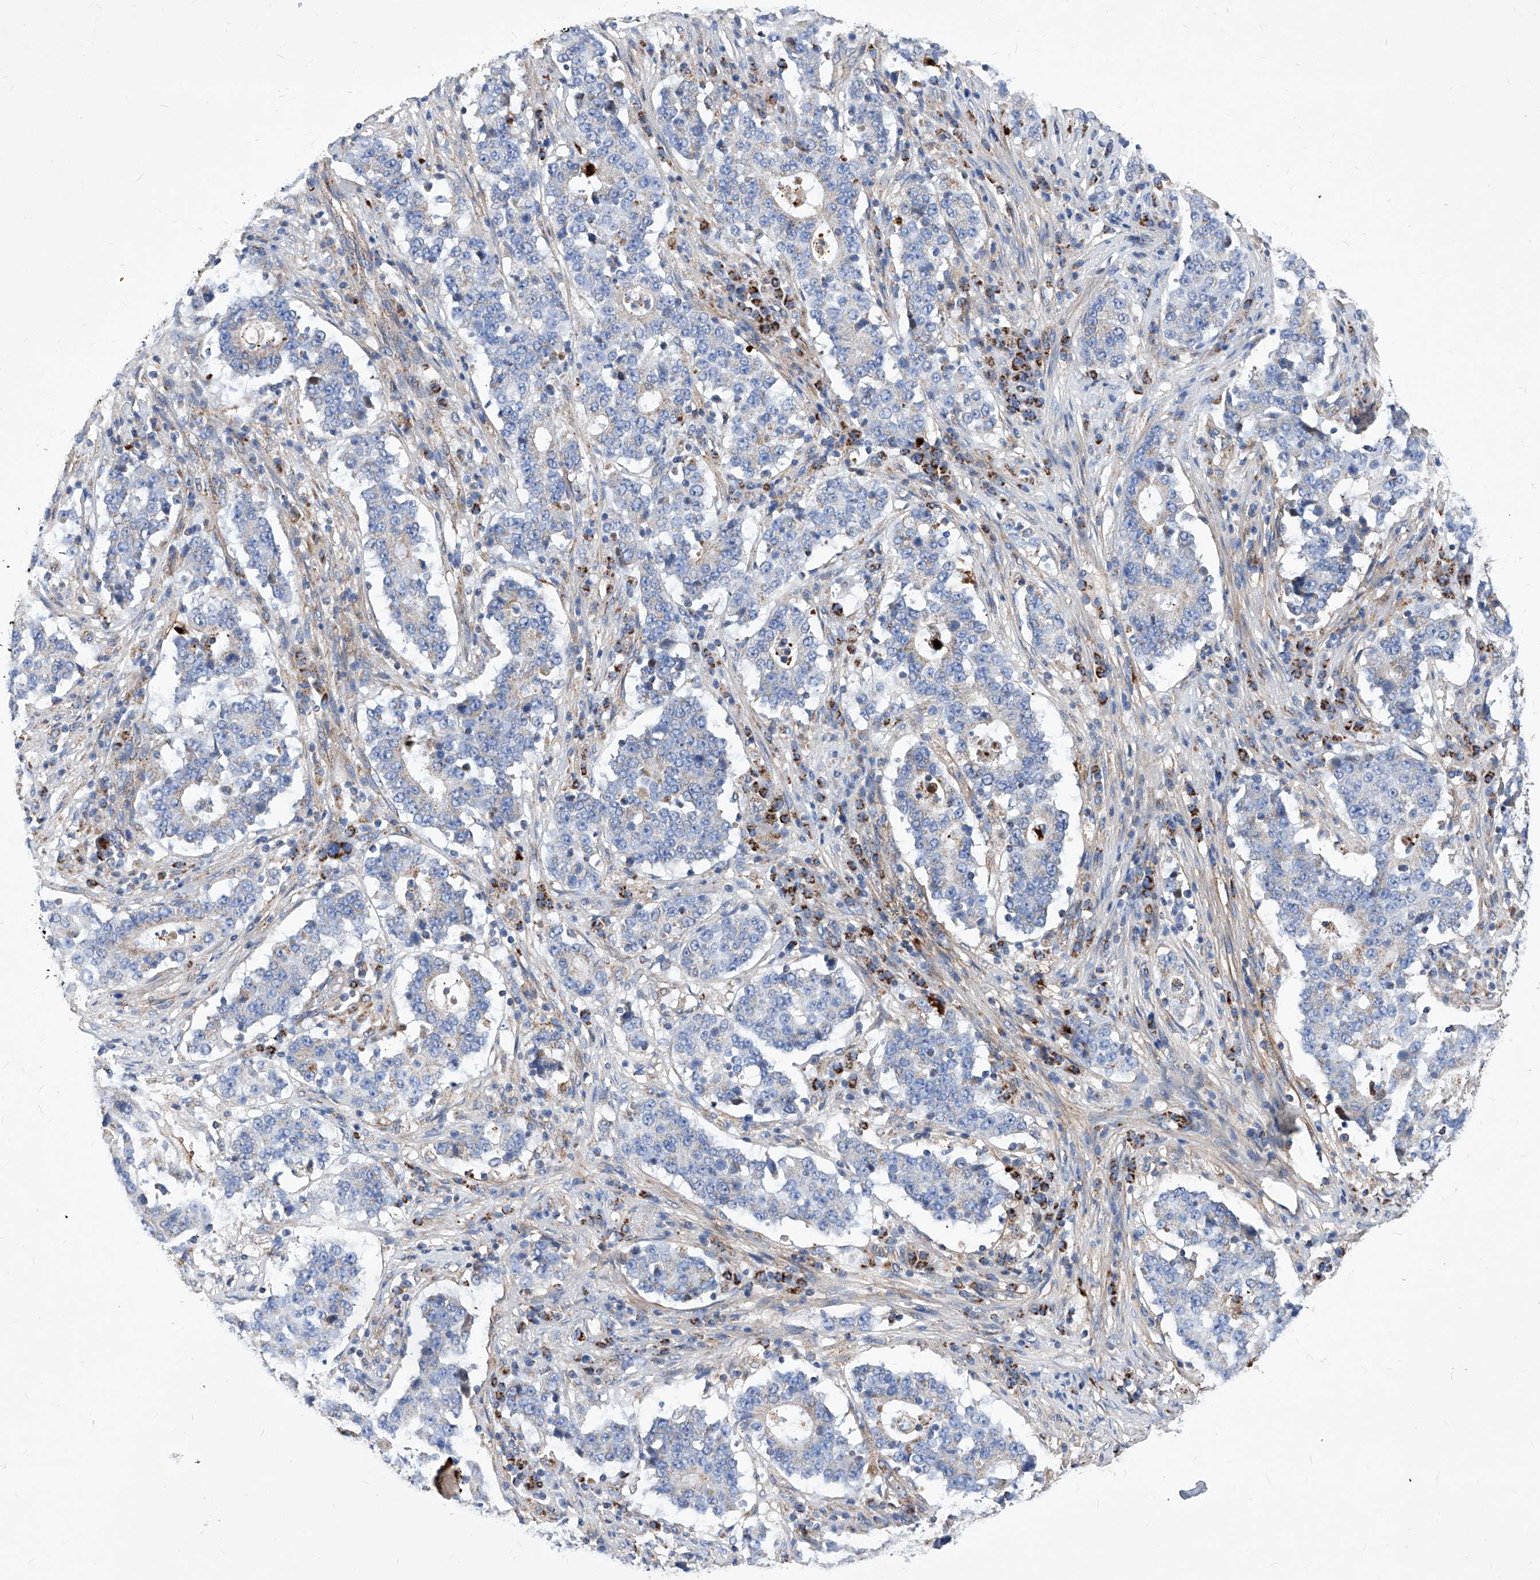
{"staining": {"intensity": "negative", "quantity": "none", "location": "none"}, "tissue": "stomach cancer", "cell_type": "Tumor cells", "image_type": "cancer", "snomed": [{"axis": "morphology", "description": "Adenocarcinoma, NOS"}, {"axis": "topography", "description": "Stomach"}], "caption": "An immunohistochemistry photomicrograph of stomach cancer is shown. There is no staining in tumor cells of stomach cancer.", "gene": "HRNR", "patient": {"sex": "male", "age": 59}}